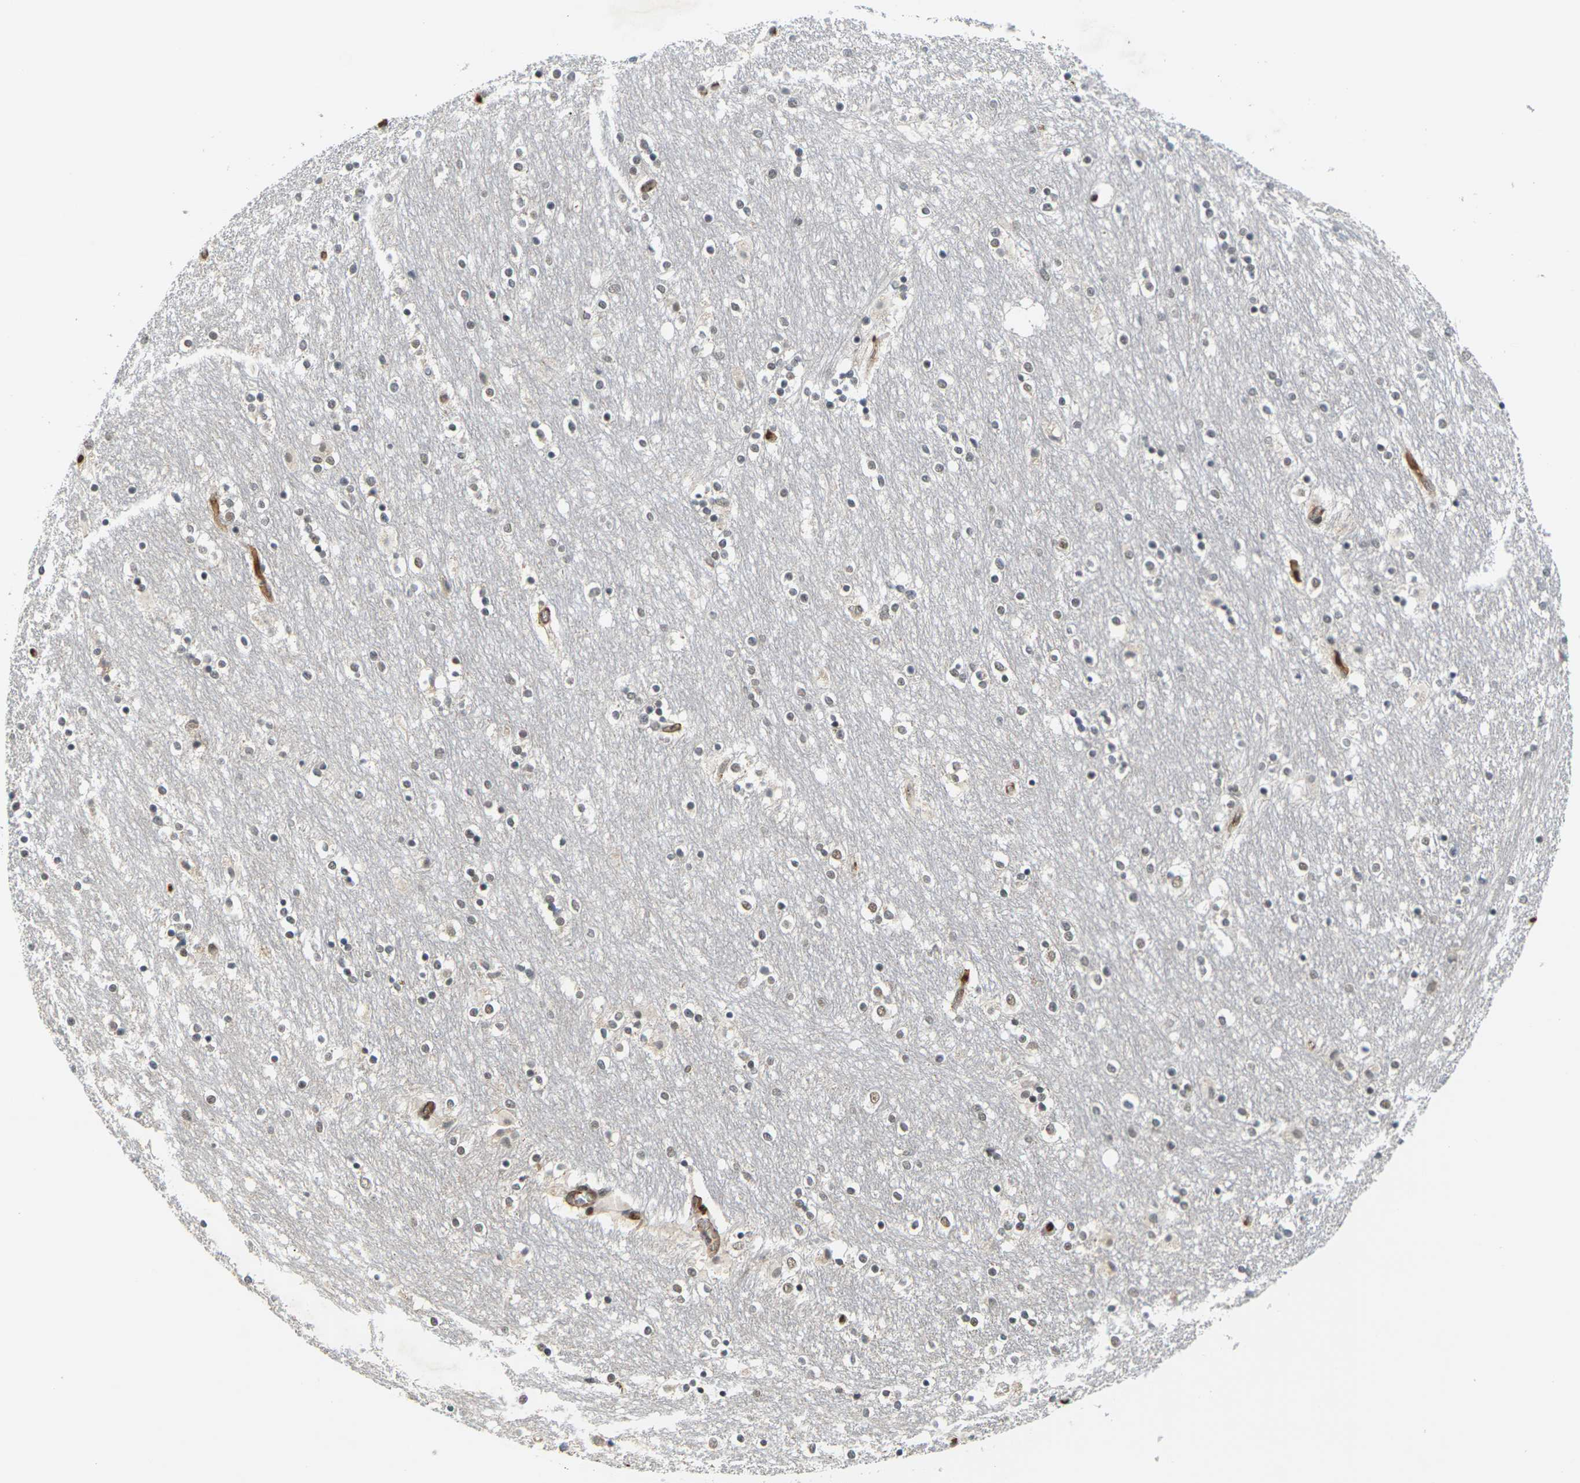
{"staining": {"intensity": "moderate", "quantity": "25%-75%", "location": "nuclear"}, "tissue": "caudate", "cell_type": "Glial cells", "image_type": "normal", "snomed": [{"axis": "morphology", "description": "Normal tissue, NOS"}, {"axis": "topography", "description": "Lateral ventricle wall"}], "caption": "Caudate stained with a protein marker exhibits moderate staining in glial cells.", "gene": "NELFA", "patient": {"sex": "female", "age": 54}}